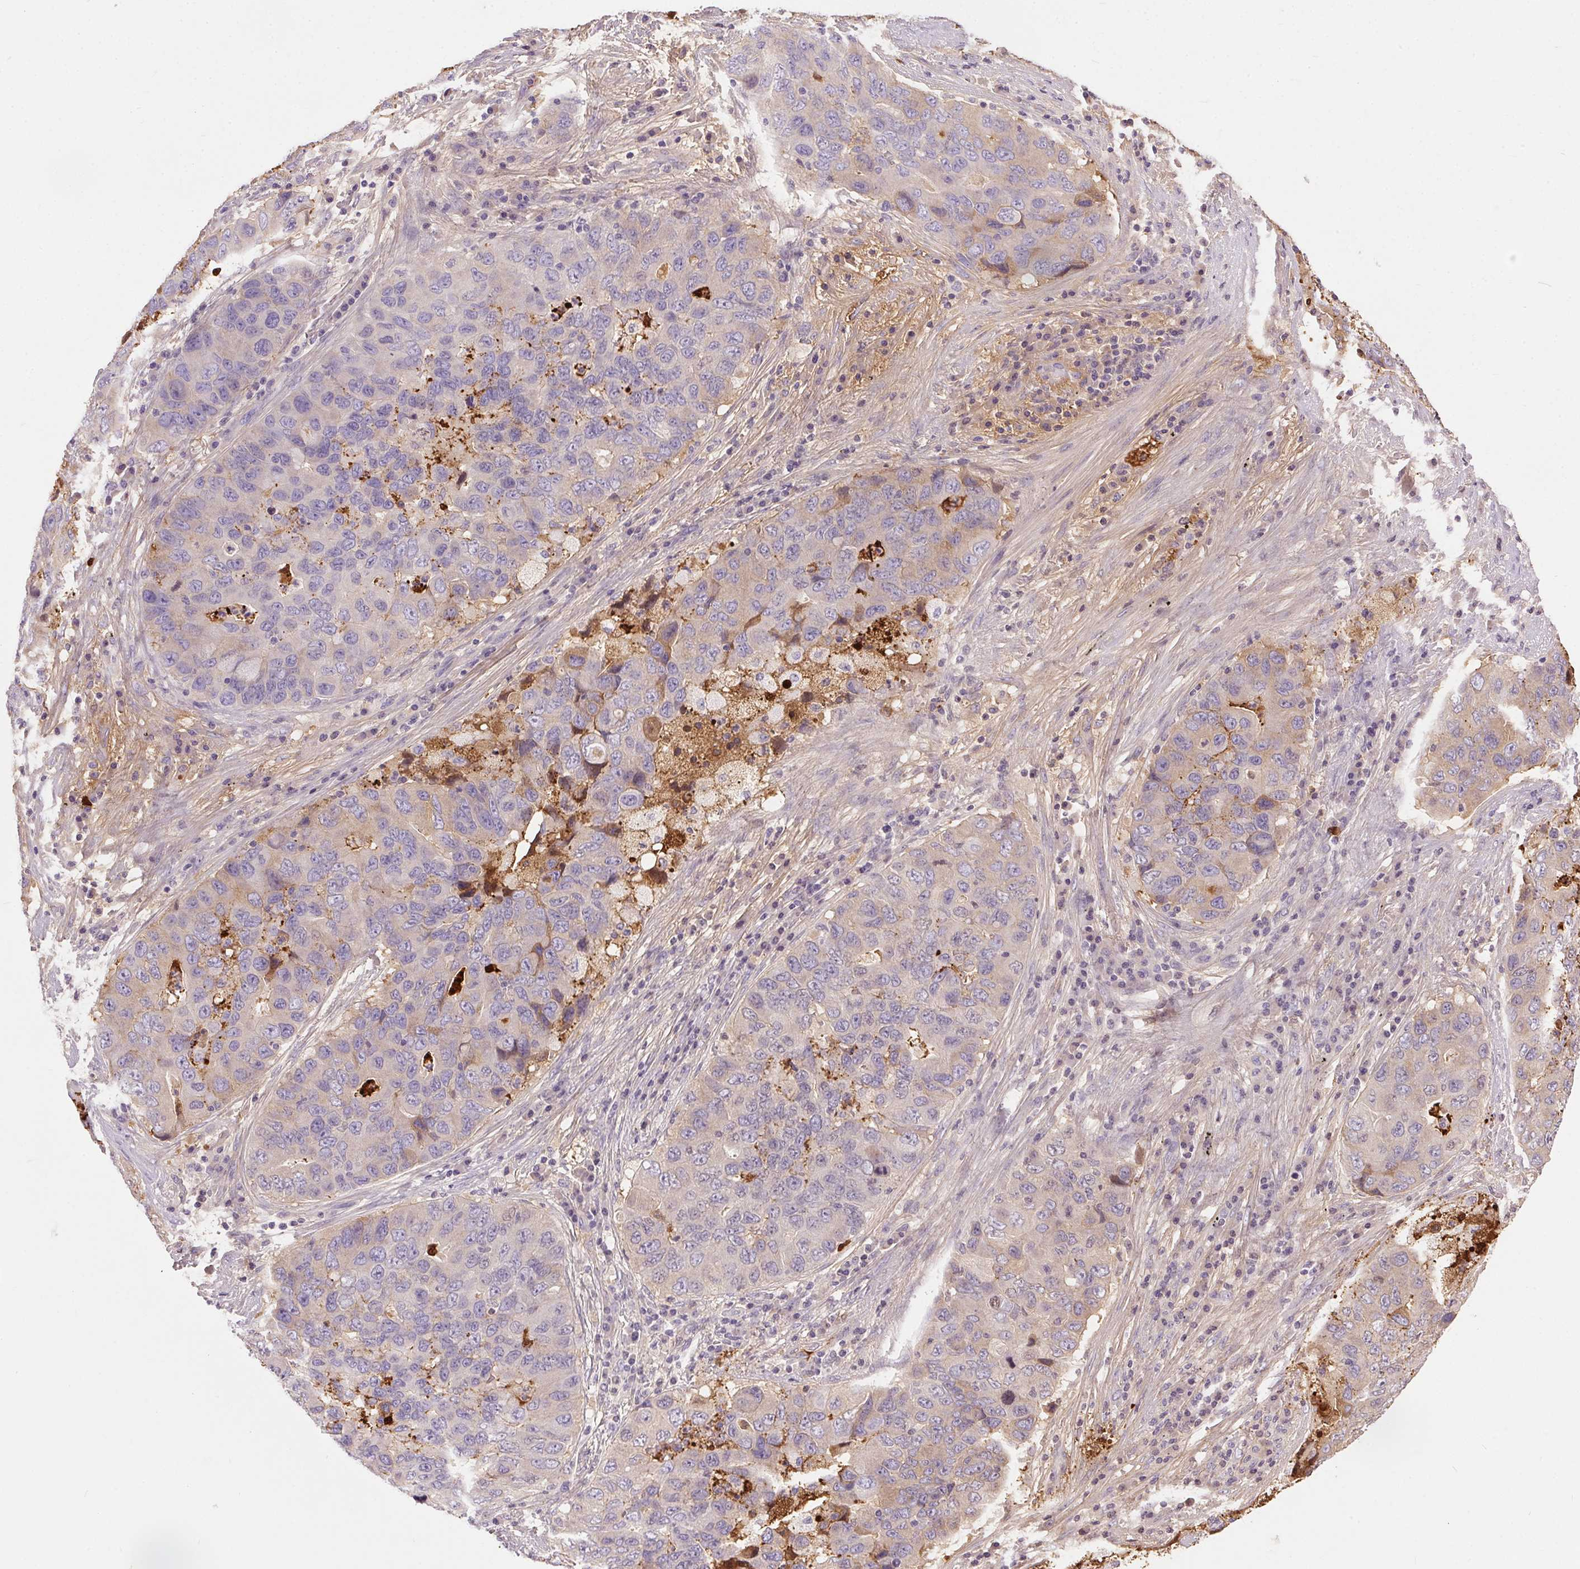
{"staining": {"intensity": "weak", "quantity": "<25%", "location": "cytoplasmic/membranous"}, "tissue": "lung cancer", "cell_type": "Tumor cells", "image_type": "cancer", "snomed": [{"axis": "morphology", "description": "Adenocarcinoma, NOS"}, {"axis": "morphology", "description": "Adenocarcinoma, metastatic, NOS"}, {"axis": "topography", "description": "Lymph node"}, {"axis": "topography", "description": "Lung"}], "caption": "Protein analysis of adenocarcinoma (lung) reveals no significant positivity in tumor cells.", "gene": "ORM1", "patient": {"sex": "female", "age": 54}}